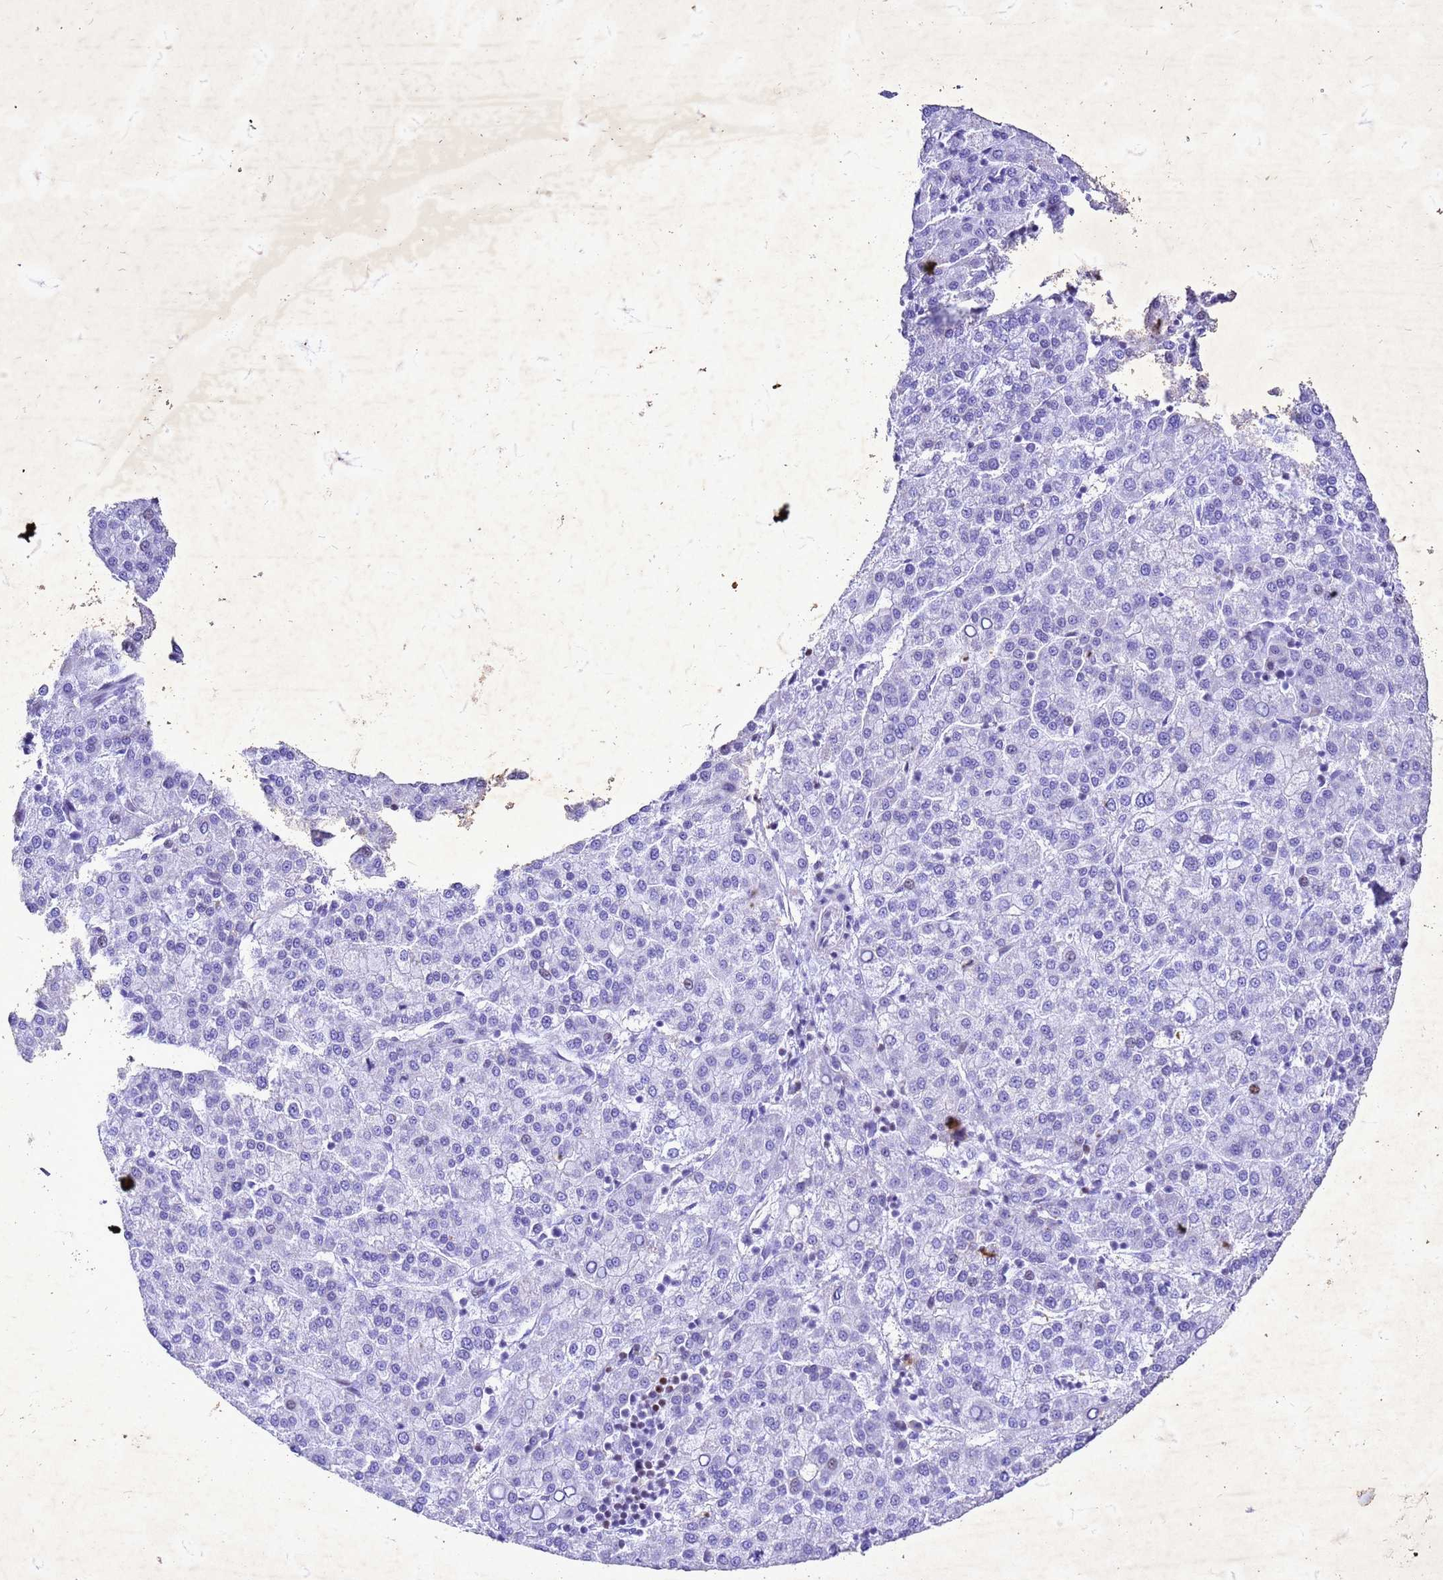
{"staining": {"intensity": "negative", "quantity": "none", "location": "none"}, "tissue": "liver cancer", "cell_type": "Tumor cells", "image_type": "cancer", "snomed": [{"axis": "morphology", "description": "Carcinoma, Hepatocellular, NOS"}, {"axis": "topography", "description": "Liver"}], "caption": "DAB immunohistochemical staining of liver cancer exhibits no significant staining in tumor cells. (DAB immunohistochemistry (IHC) visualized using brightfield microscopy, high magnification).", "gene": "COPS9", "patient": {"sex": "female", "age": 58}}